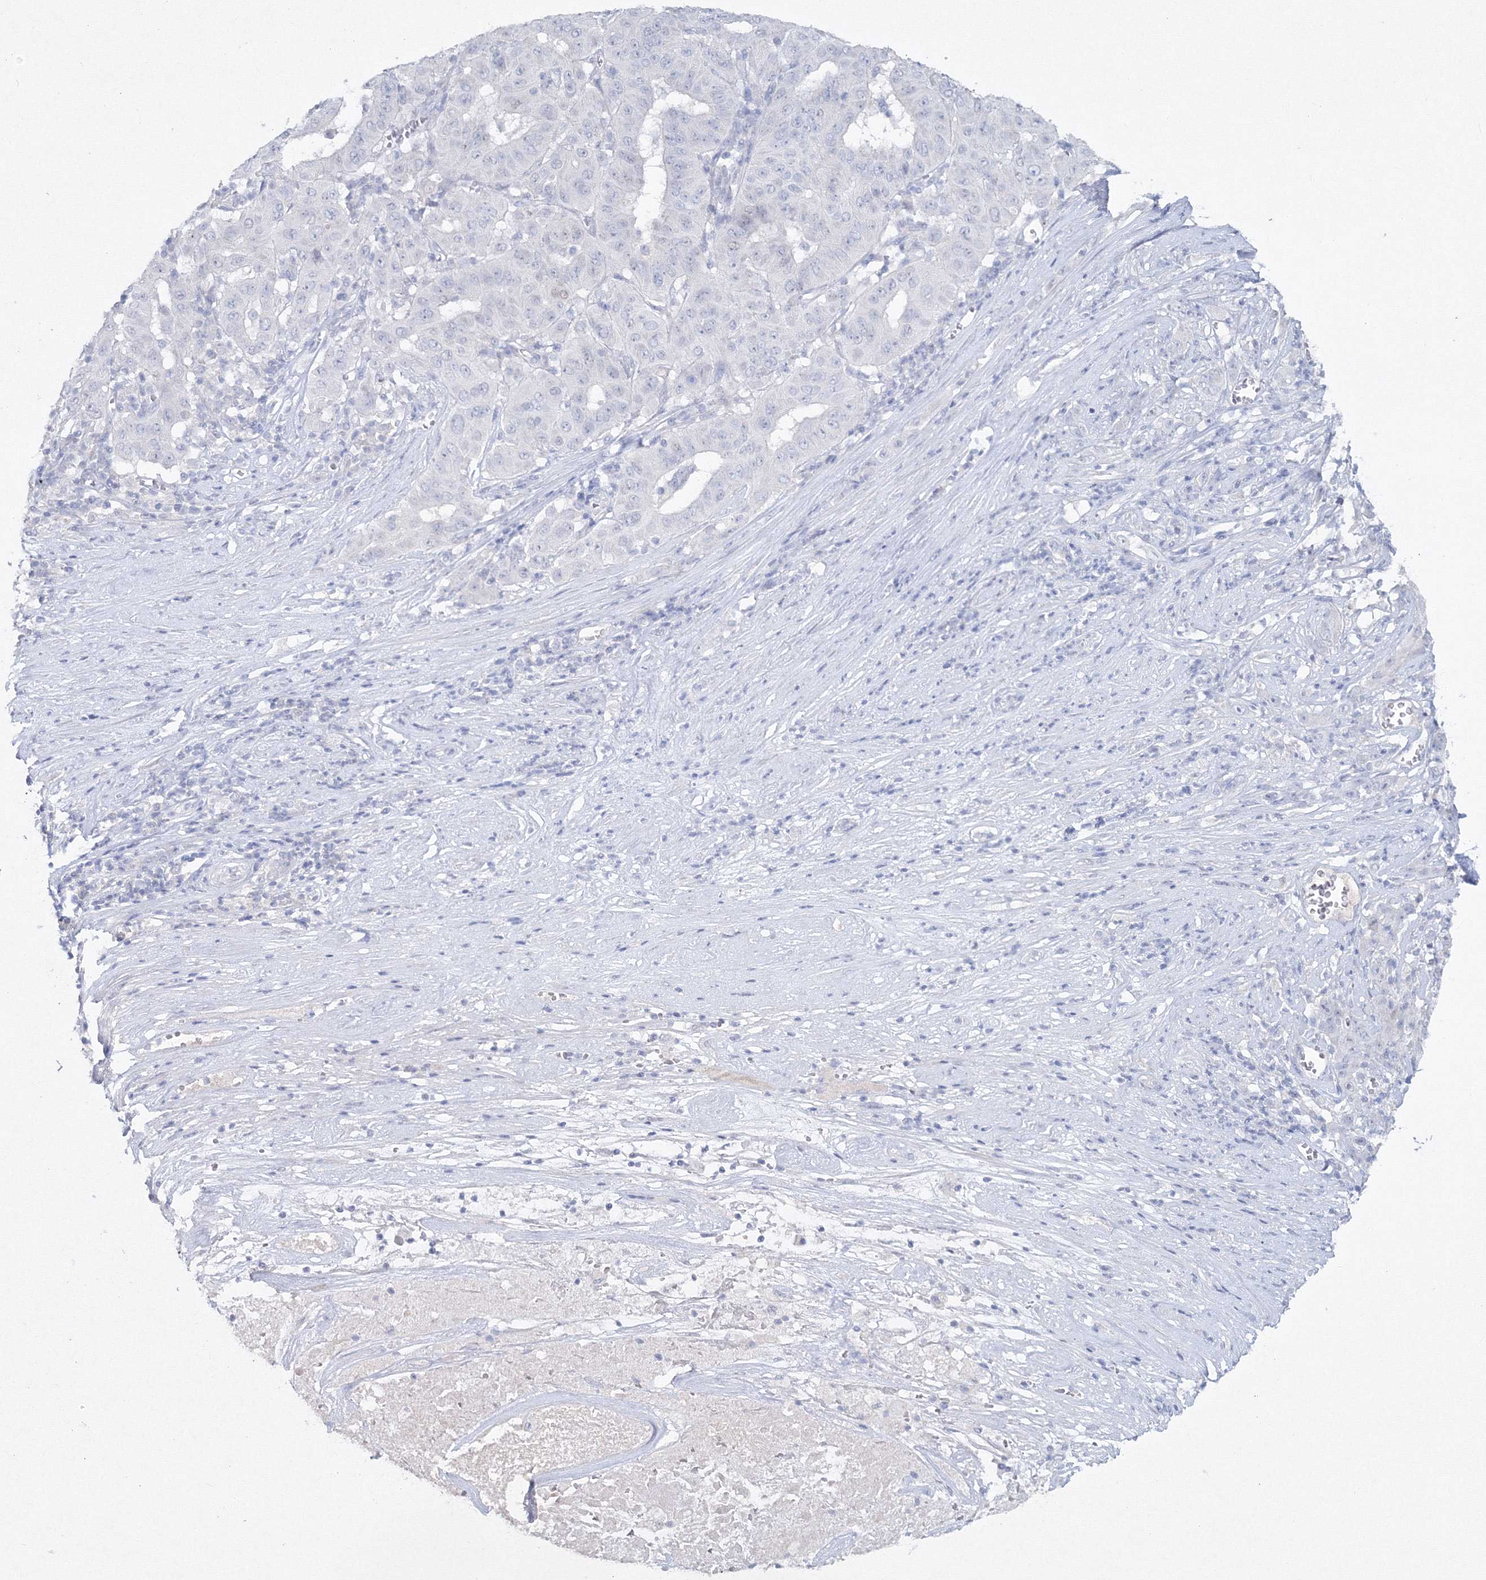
{"staining": {"intensity": "negative", "quantity": "none", "location": "none"}, "tissue": "pancreatic cancer", "cell_type": "Tumor cells", "image_type": "cancer", "snomed": [{"axis": "morphology", "description": "Adenocarcinoma, NOS"}, {"axis": "topography", "description": "Pancreas"}], "caption": "The histopathology image shows no significant staining in tumor cells of adenocarcinoma (pancreatic). (Stains: DAB immunohistochemistry (IHC) with hematoxylin counter stain, Microscopy: brightfield microscopy at high magnification).", "gene": "GCKR", "patient": {"sex": "male", "age": 63}}